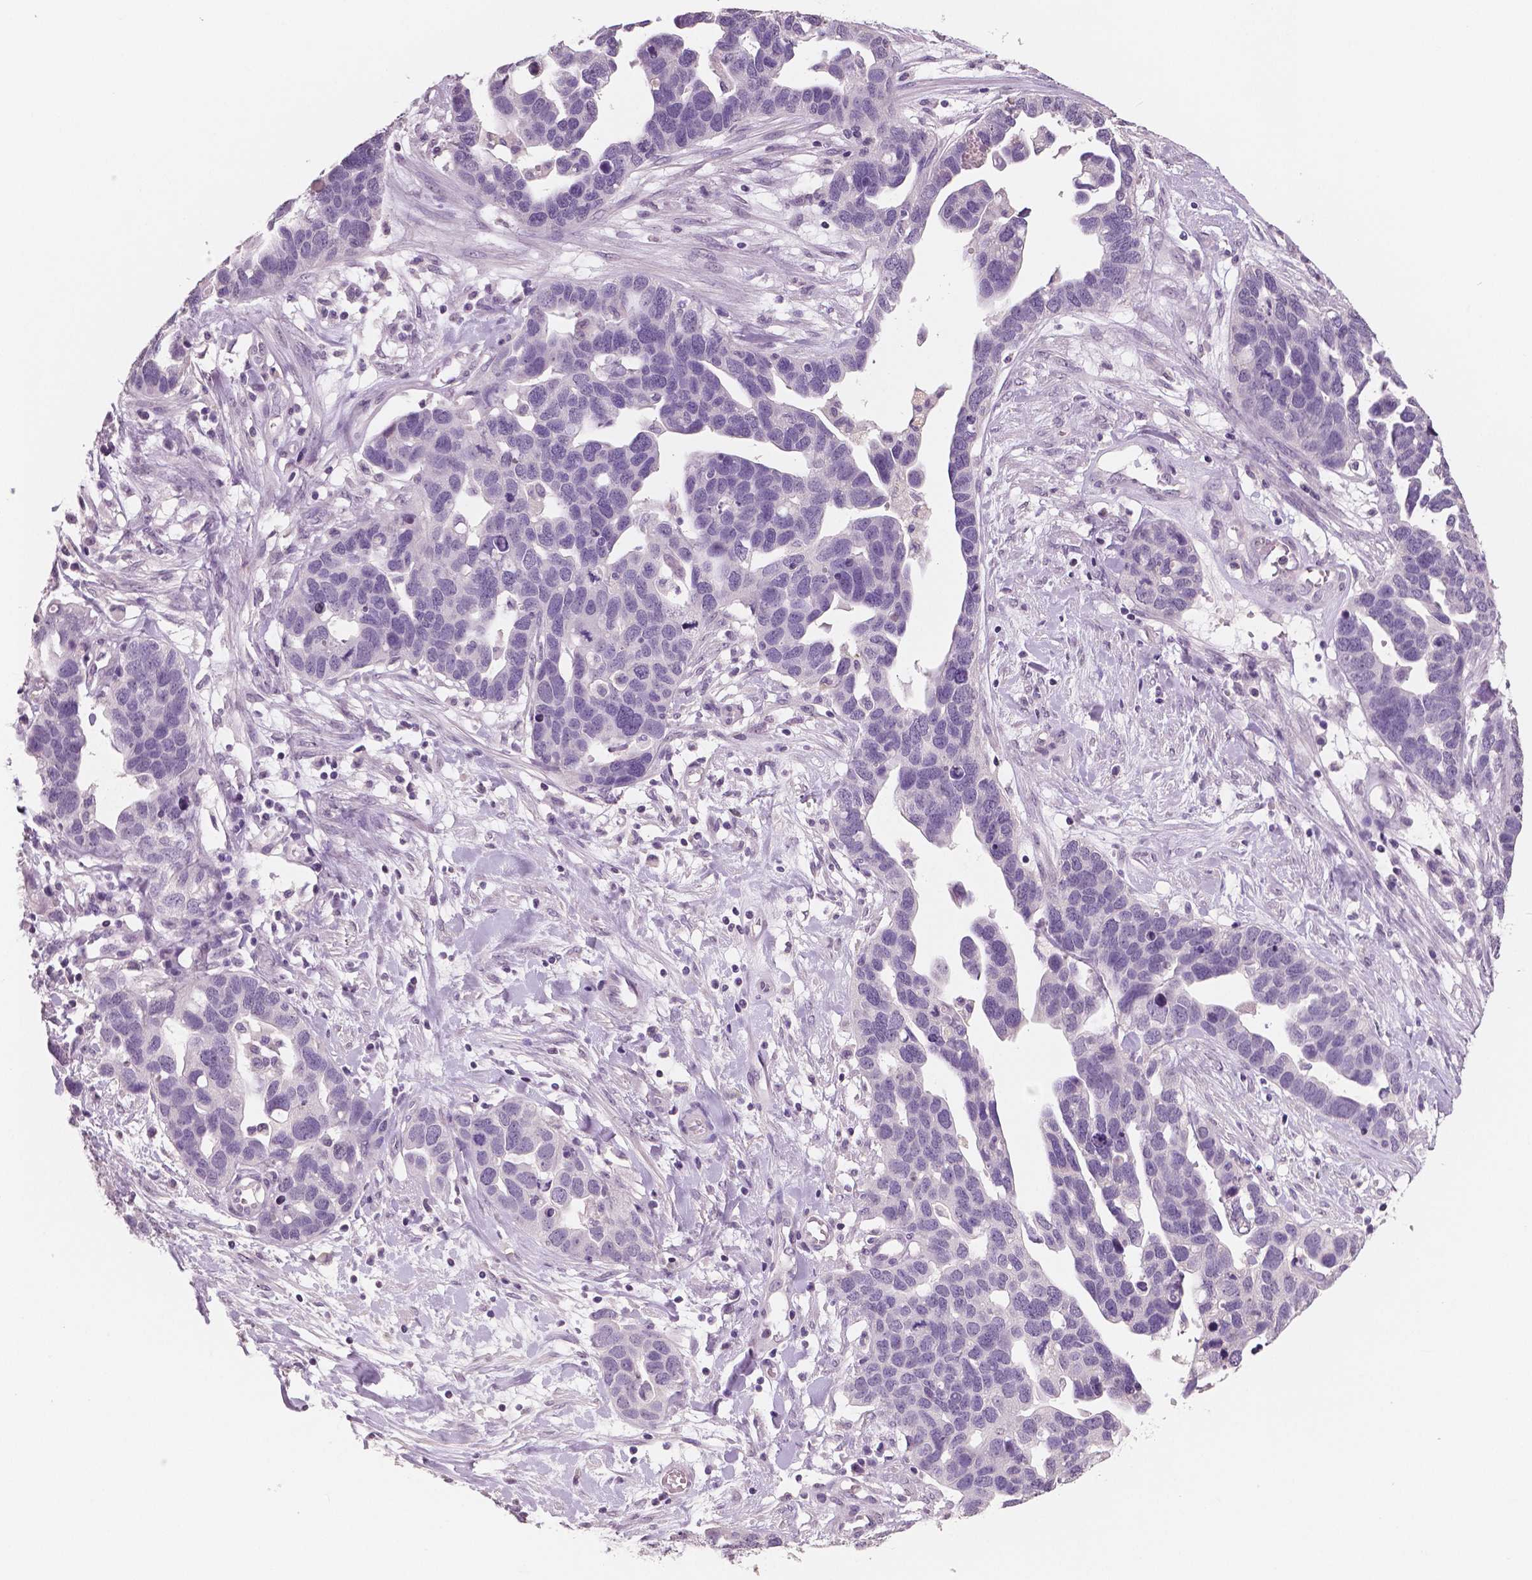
{"staining": {"intensity": "negative", "quantity": "none", "location": "none"}, "tissue": "ovarian cancer", "cell_type": "Tumor cells", "image_type": "cancer", "snomed": [{"axis": "morphology", "description": "Cystadenocarcinoma, serous, NOS"}, {"axis": "topography", "description": "Ovary"}], "caption": "Immunohistochemistry (IHC) image of human serous cystadenocarcinoma (ovarian) stained for a protein (brown), which demonstrates no positivity in tumor cells. (DAB IHC, high magnification).", "gene": "NECAB1", "patient": {"sex": "female", "age": 54}}